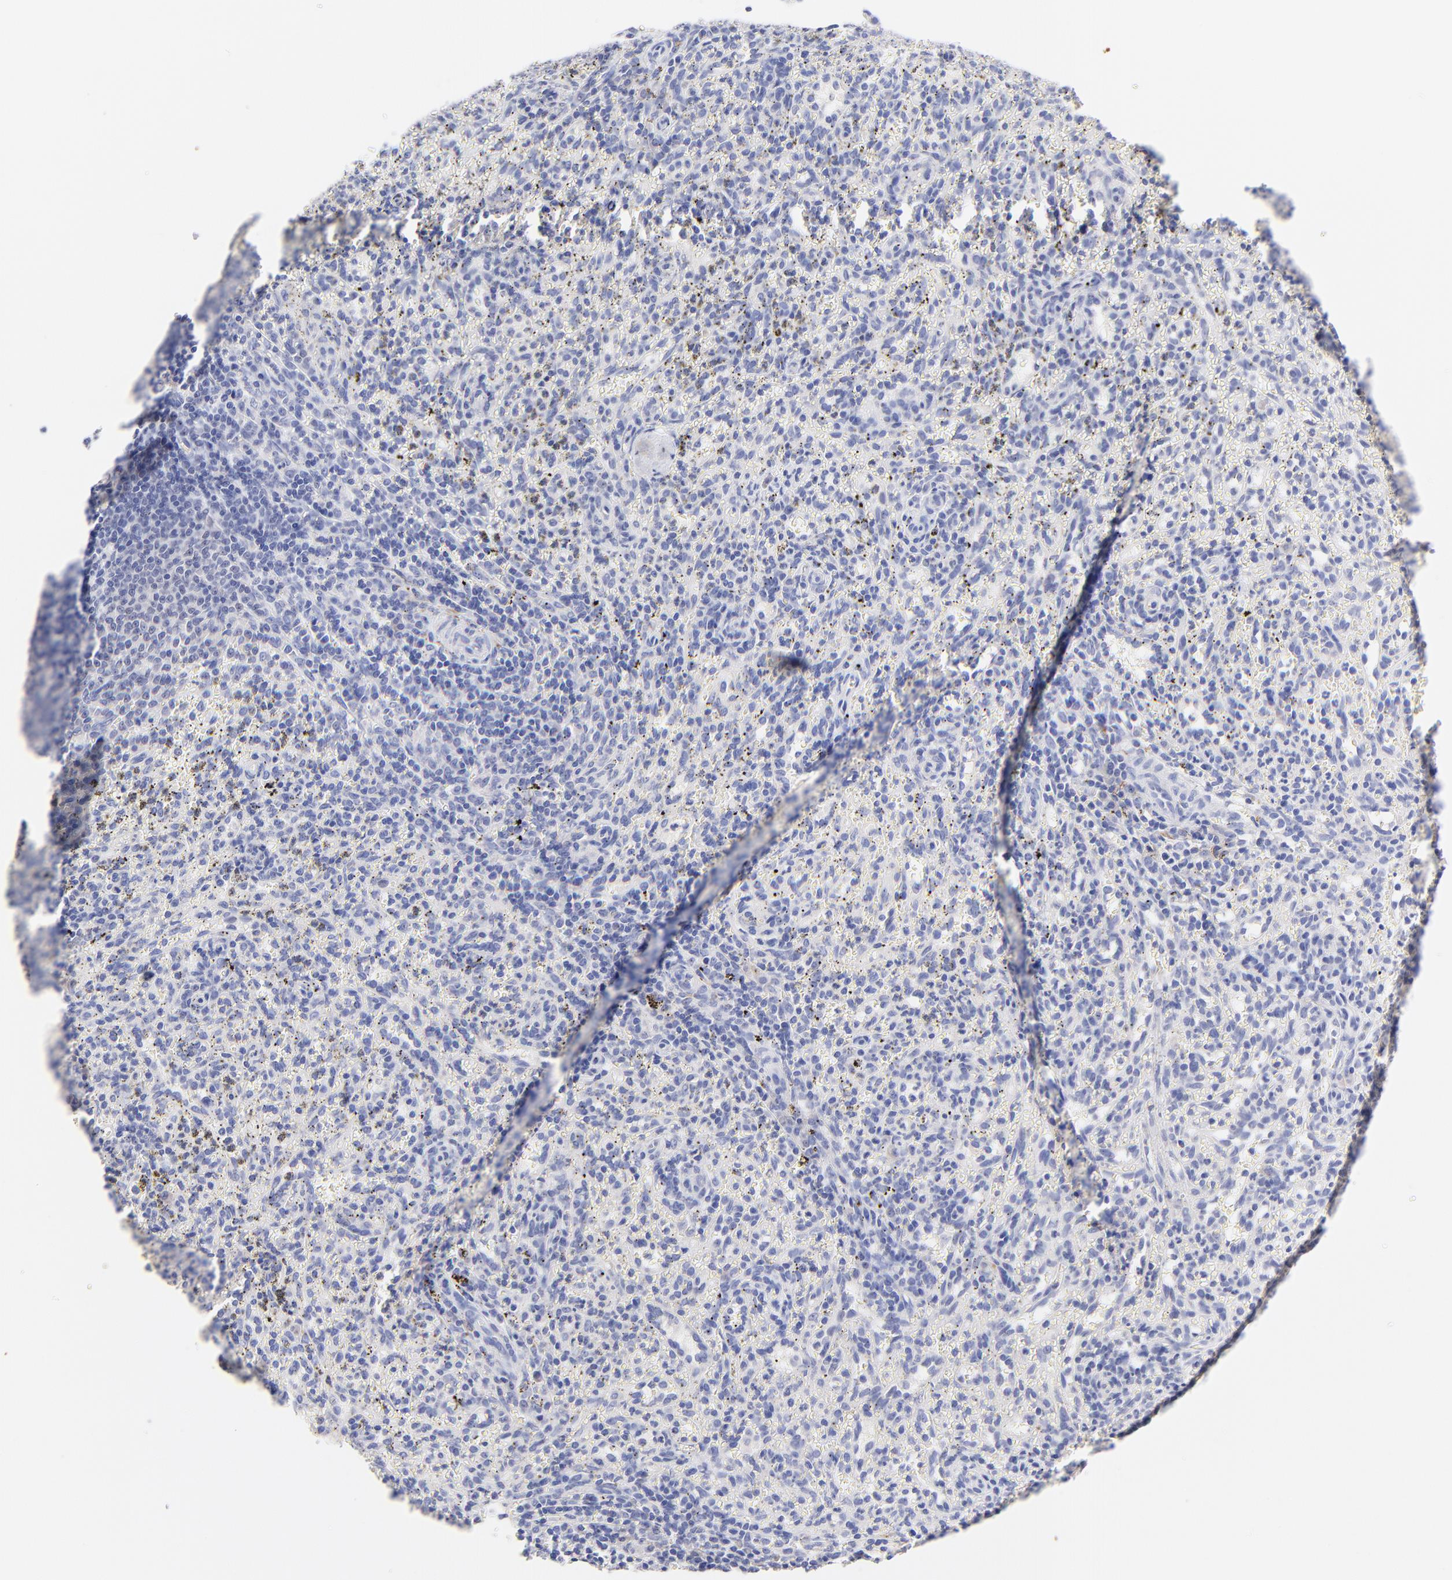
{"staining": {"intensity": "negative", "quantity": "none", "location": "none"}, "tissue": "spleen", "cell_type": "Cells in red pulp", "image_type": "normal", "snomed": [{"axis": "morphology", "description": "Normal tissue, NOS"}, {"axis": "topography", "description": "Spleen"}], "caption": "The histopathology image displays no staining of cells in red pulp in benign spleen. (Immunohistochemistry, brightfield microscopy, high magnification).", "gene": "RAB3A", "patient": {"sex": "female", "age": 10}}